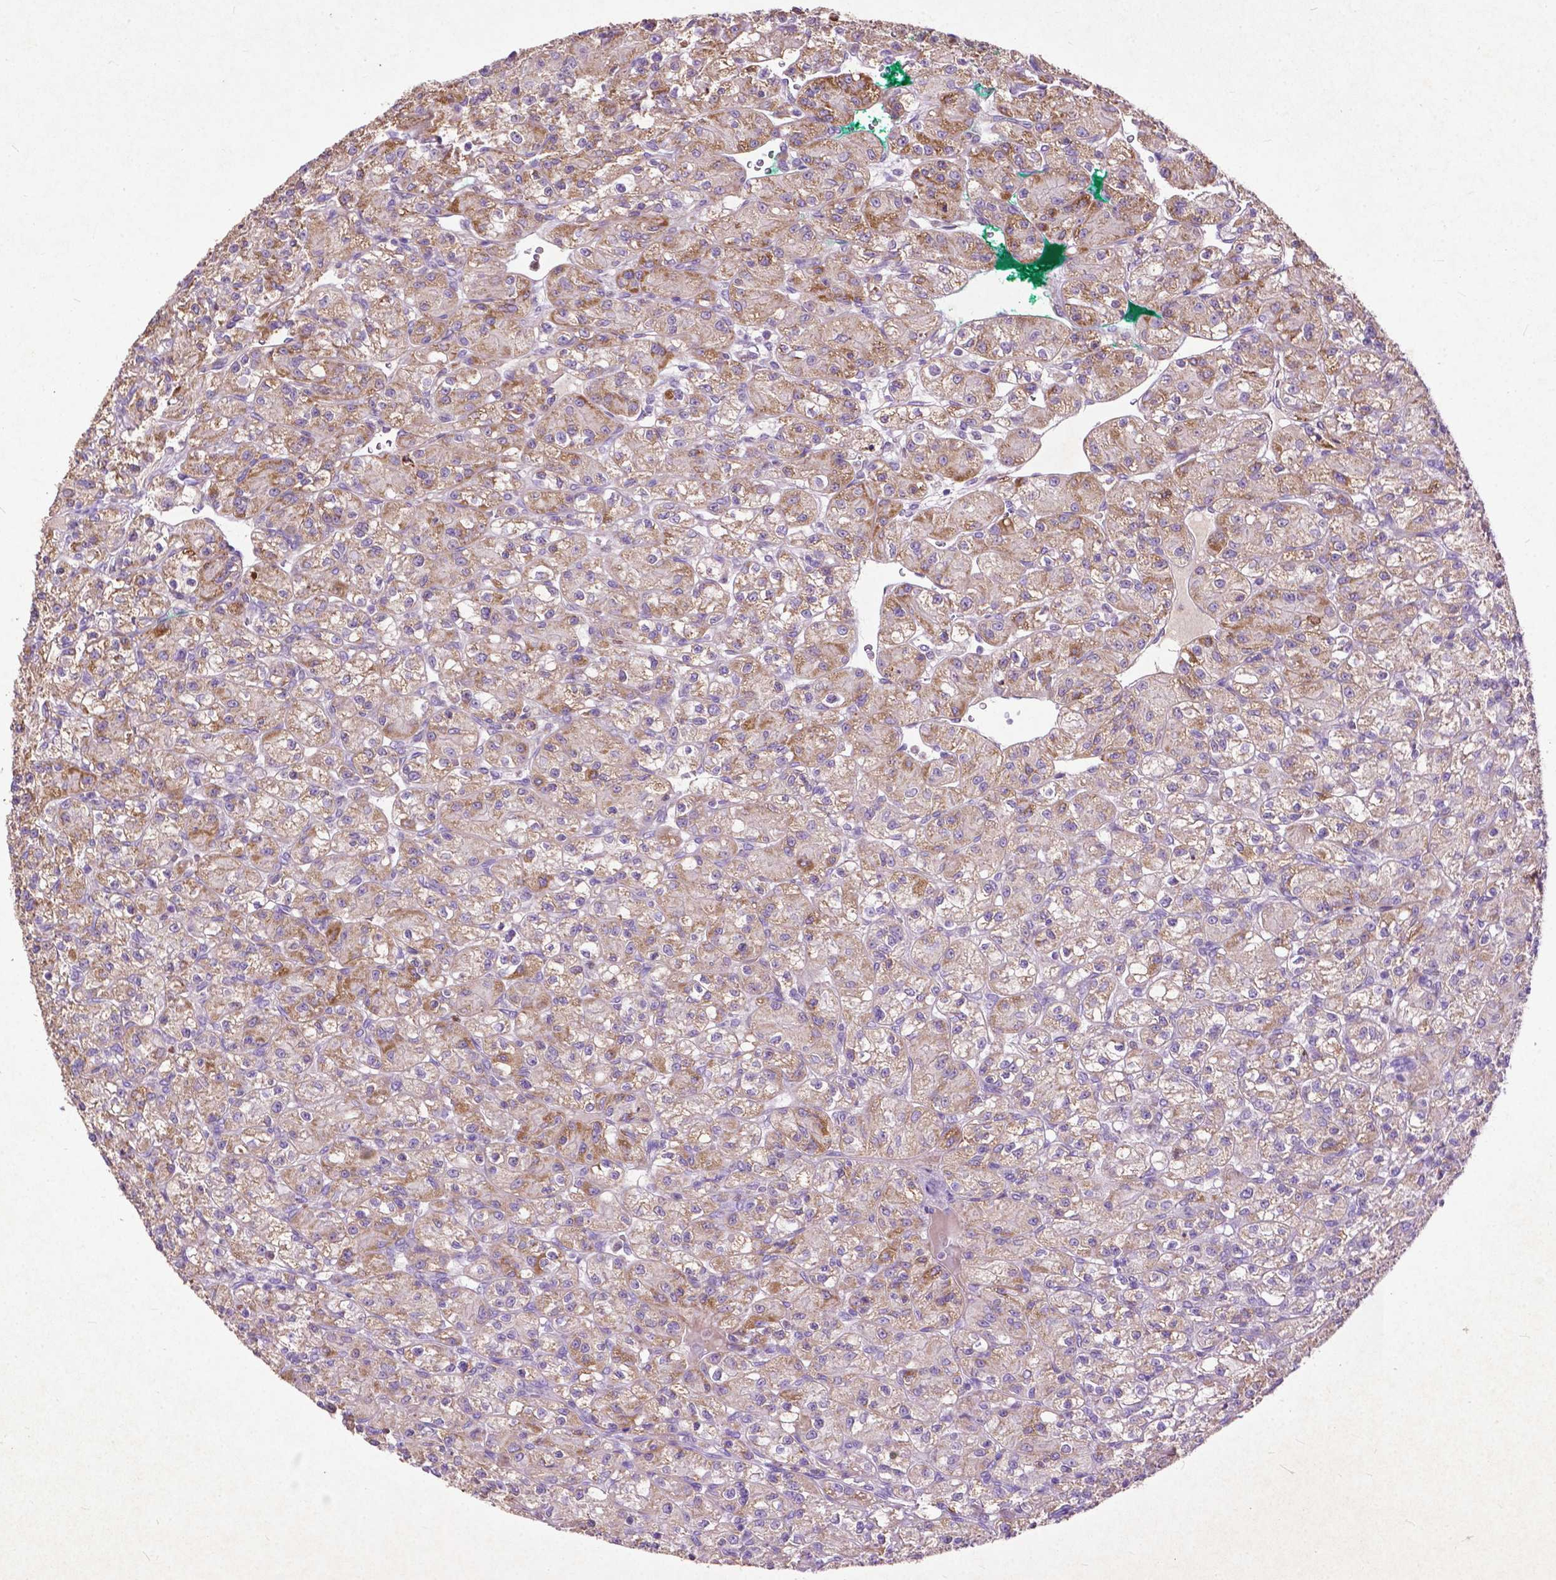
{"staining": {"intensity": "weak", "quantity": "25%-75%", "location": "cytoplasmic/membranous"}, "tissue": "renal cancer", "cell_type": "Tumor cells", "image_type": "cancer", "snomed": [{"axis": "morphology", "description": "Adenocarcinoma, NOS"}, {"axis": "topography", "description": "Kidney"}], "caption": "Brown immunohistochemical staining in renal cancer (adenocarcinoma) exhibits weak cytoplasmic/membranous staining in approximately 25%-75% of tumor cells.", "gene": "THEGL", "patient": {"sex": "female", "age": 70}}